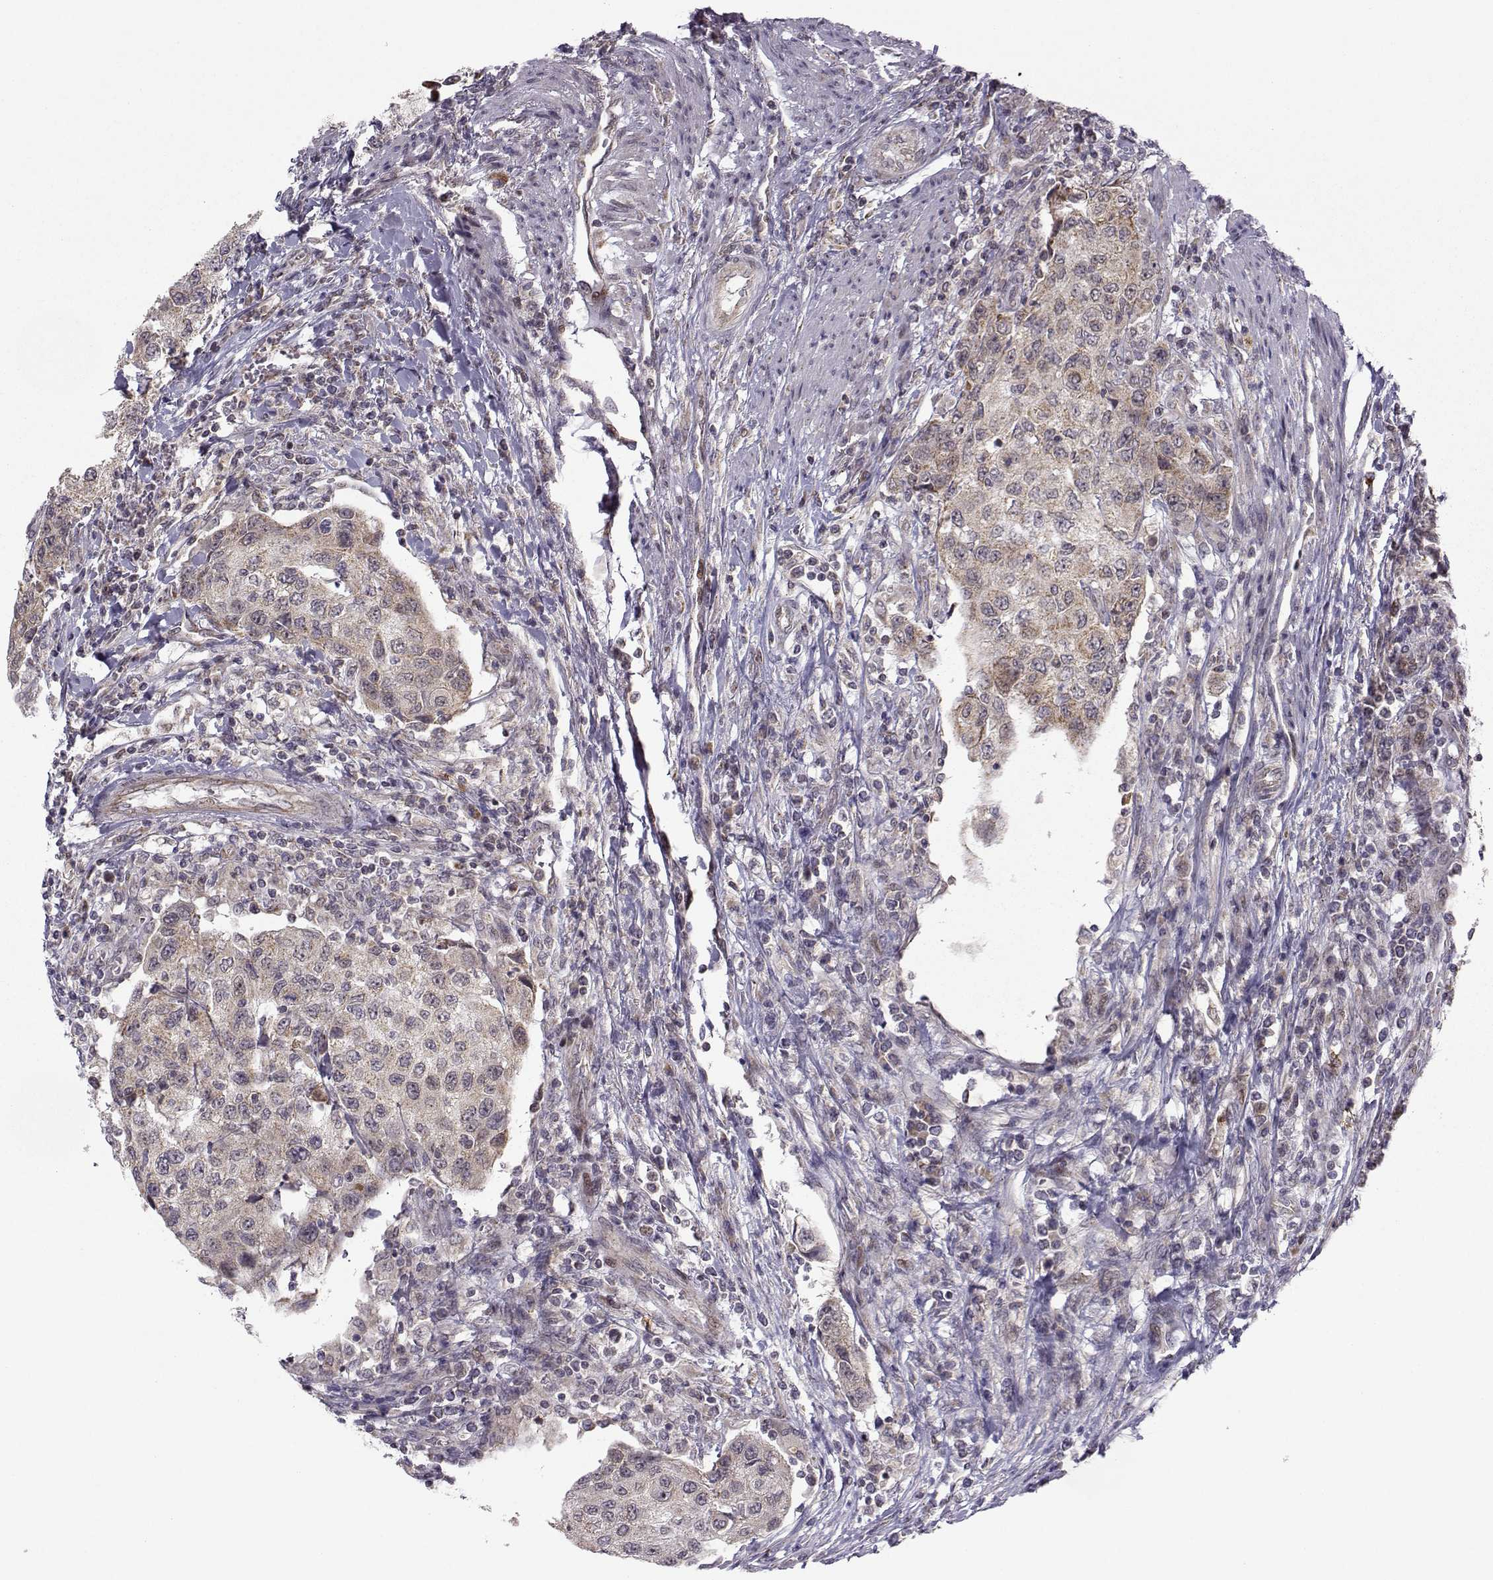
{"staining": {"intensity": "moderate", "quantity": "<25%", "location": "cytoplasmic/membranous"}, "tissue": "urothelial cancer", "cell_type": "Tumor cells", "image_type": "cancer", "snomed": [{"axis": "morphology", "description": "Urothelial carcinoma, High grade"}, {"axis": "topography", "description": "Urinary bladder"}], "caption": "DAB (3,3'-diaminobenzidine) immunohistochemical staining of human urothelial cancer reveals moderate cytoplasmic/membranous protein positivity in approximately <25% of tumor cells. Nuclei are stained in blue.", "gene": "NECAB3", "patient": {"sex": "female", "age": 78}}